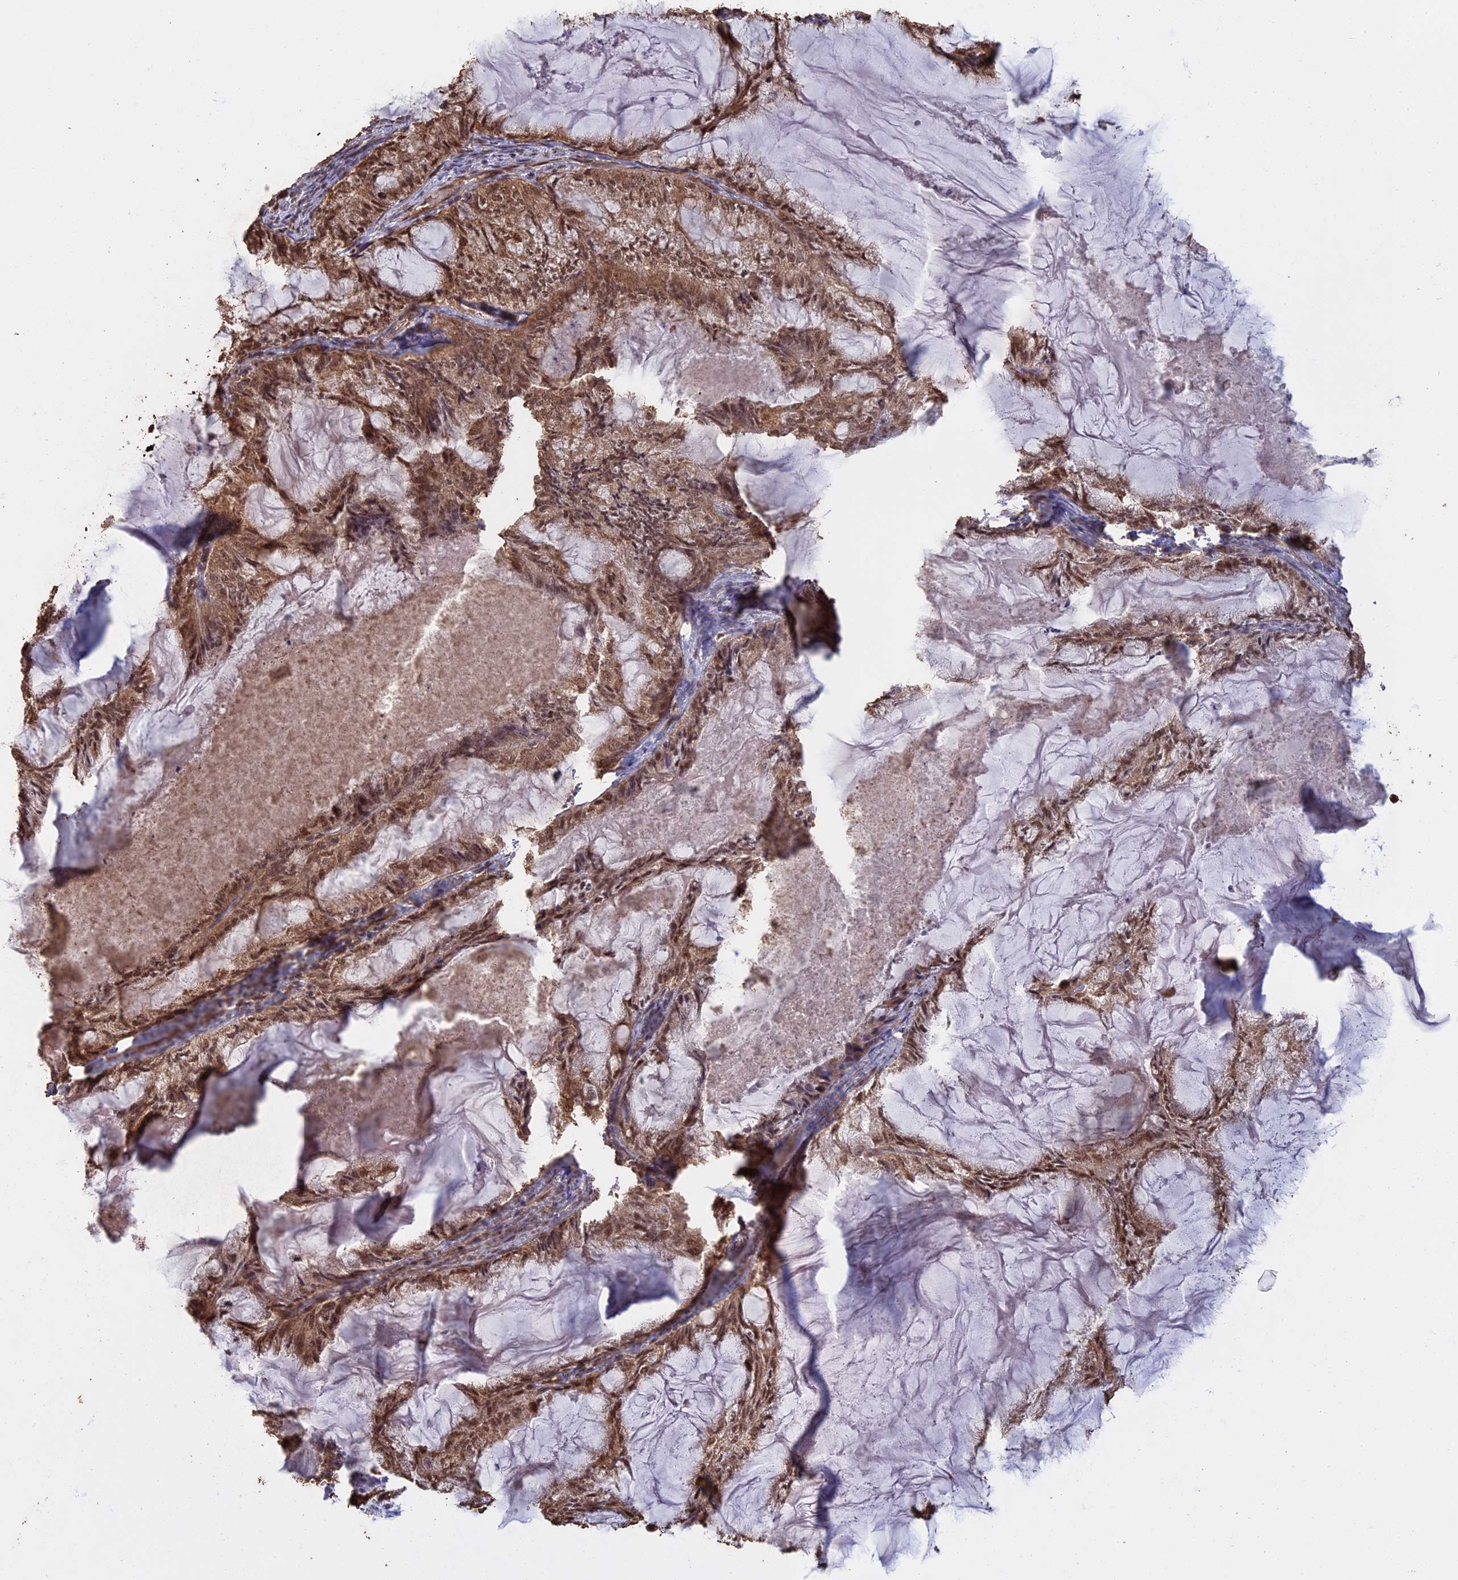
{"staining": {"intensity": "moderate", "quantity": ">75%", "location": "cytoplasmic/membranous,nuclear"}, "tissue": "endometrial cancer", "cell_type": "Tumor cells", "image_type": "cancer", "snomed": [{"axis": "morphology", "description": "Adenocarcinoma, NOS"}, {"axis": "topography", "description": "Endometrium"}], "caption": "Human endometrial adenocarcinoma stained with a brown dye demonstrates moderate cytoplasmic/membranous and nuclear positive positivity in about >75% of tumor cells.", "gene": "PSMC6", "patient": {"sex": "female", "age": 86}}